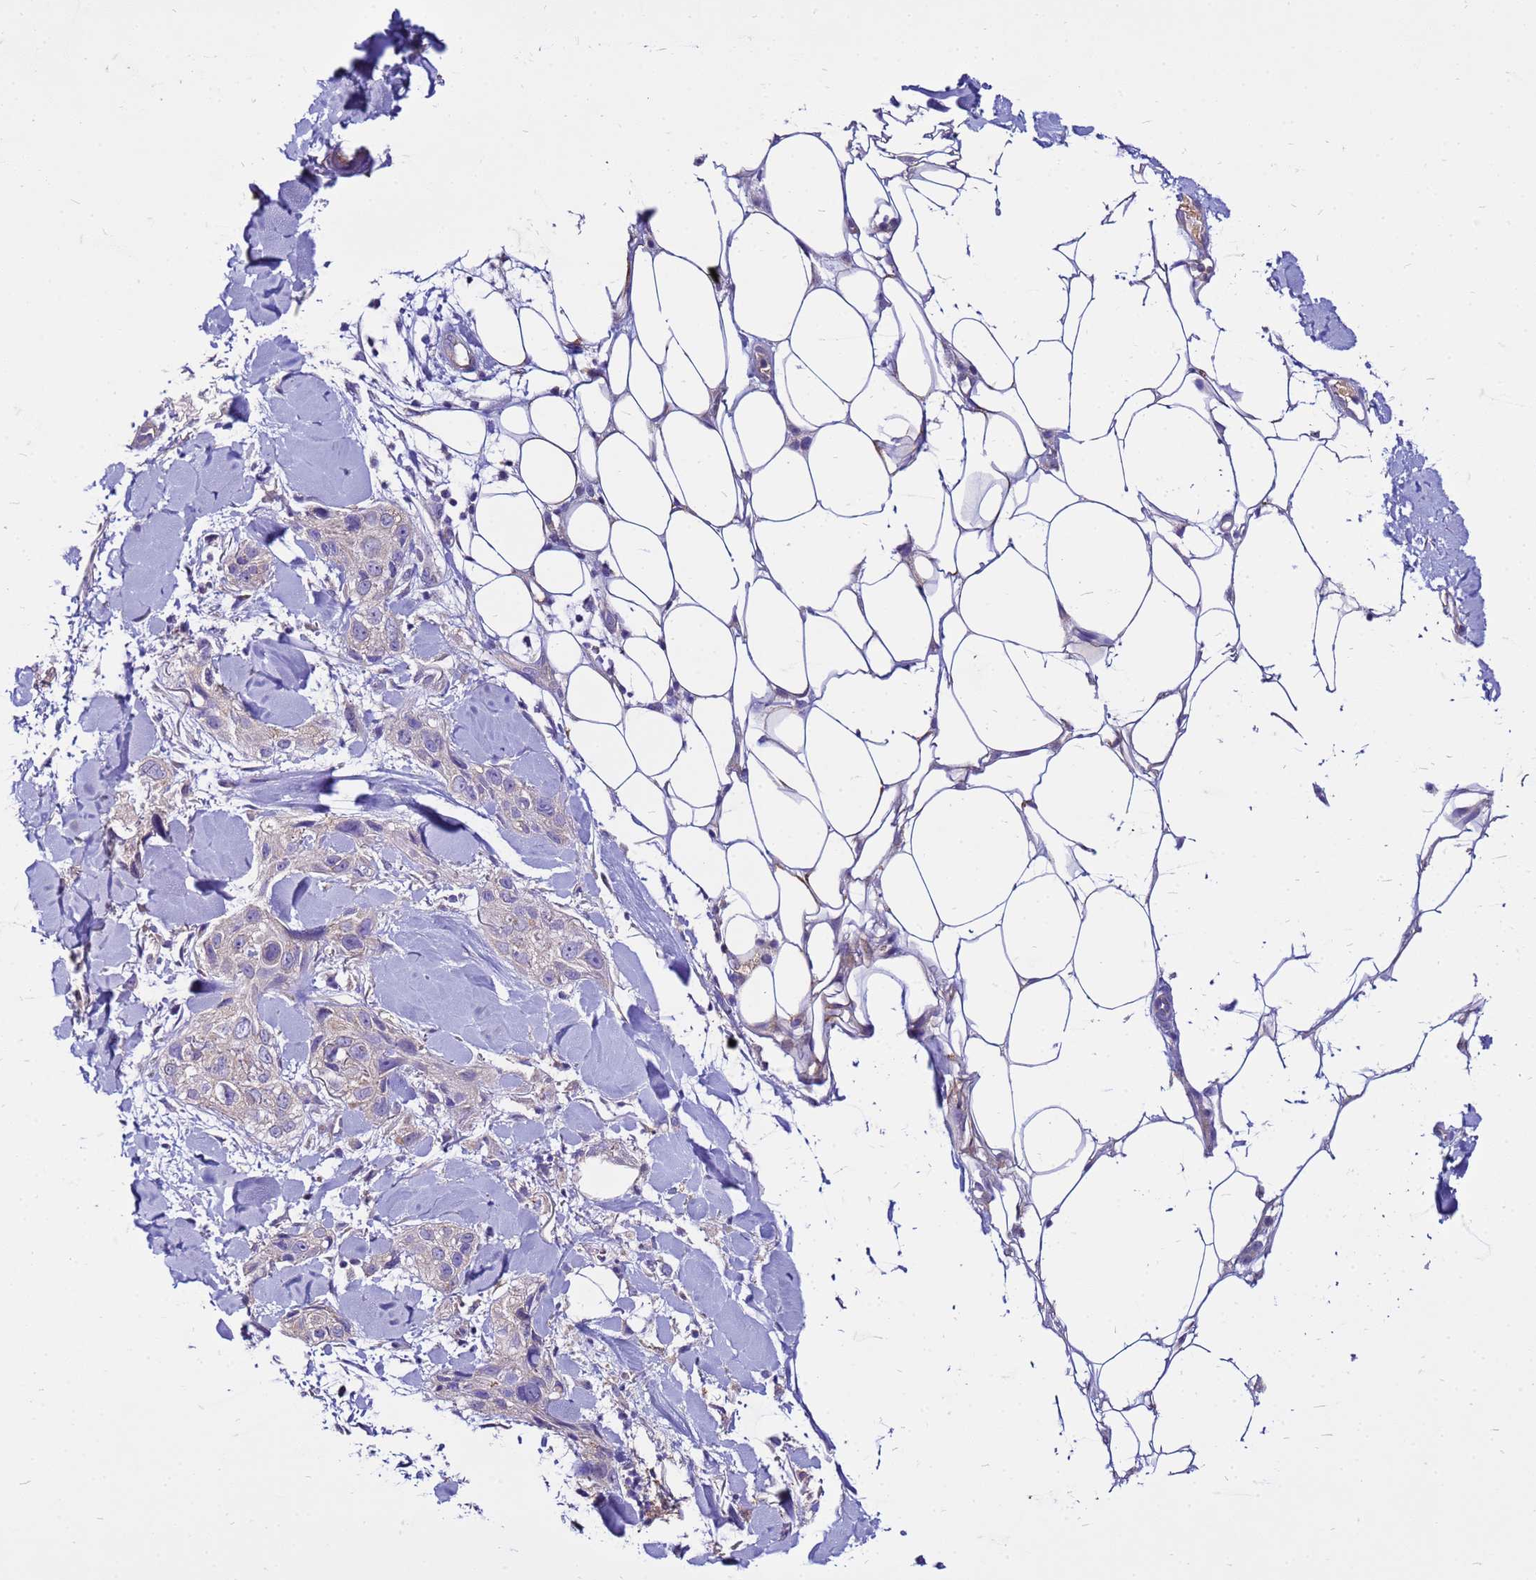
{"staining": {"intensity": "negative", "quantity": "none", "location": "none"}, "tissue": "skin cancer", "cell_type": "Tumor cells", "image_type": "cancer", "snomed": [{"axis": "morphology", "description": "Normal tissue, NOS"}, {"axis": "morphology", "description": "Squamous cell carcinoma, NOS"}, {"axis": "topography", "description": "Skin"}], "caption": "Skin squamous cell carcinoma was stained to show a protein in brown. There is no significant positivity in tumor cells. Brightfield microscopy of IHC stained with DAB (brown) and hematoxylin (blue), captured at high magnification.", "gene": "PKD1", "patient": {"sex": "male", "age": 72}}